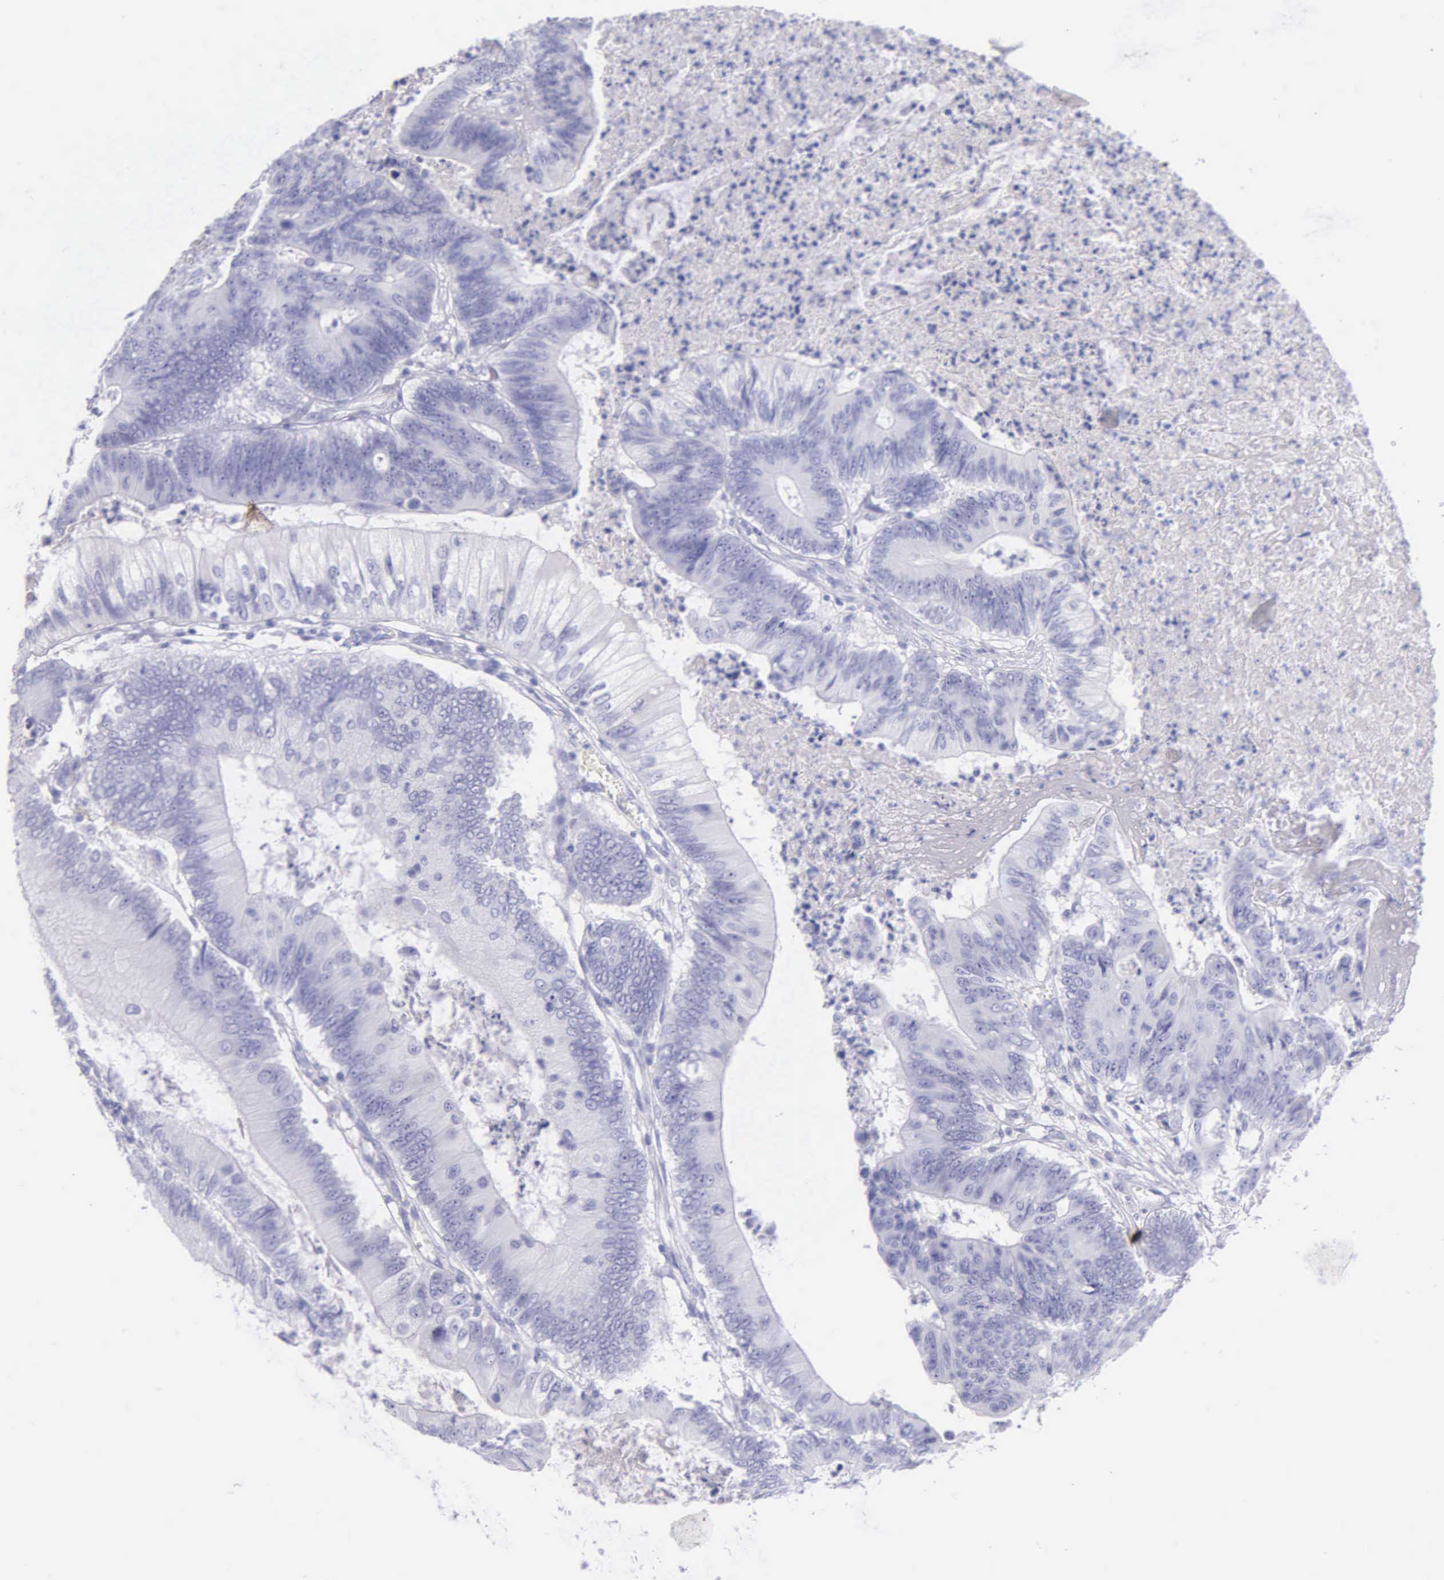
{"staining": {"intensity": "negative", "quantity": "none", "location": "none"}, "tissue": "colorectal cancer", "cell_type": "Tumor cells", "image_type": "cancer", "snomed": [{"axis": "morphology", "description": "Adenocarcinoma, NOS"}, {"axis": "topography", "description": "Colon"}], "caption": "Immunohistochemistry of human colorectal cancer (adenocarcinoma) exhibits no positivity in tumor cells.", "gene": "KLK3", "patient": {"sex": "male", "age": 65}}